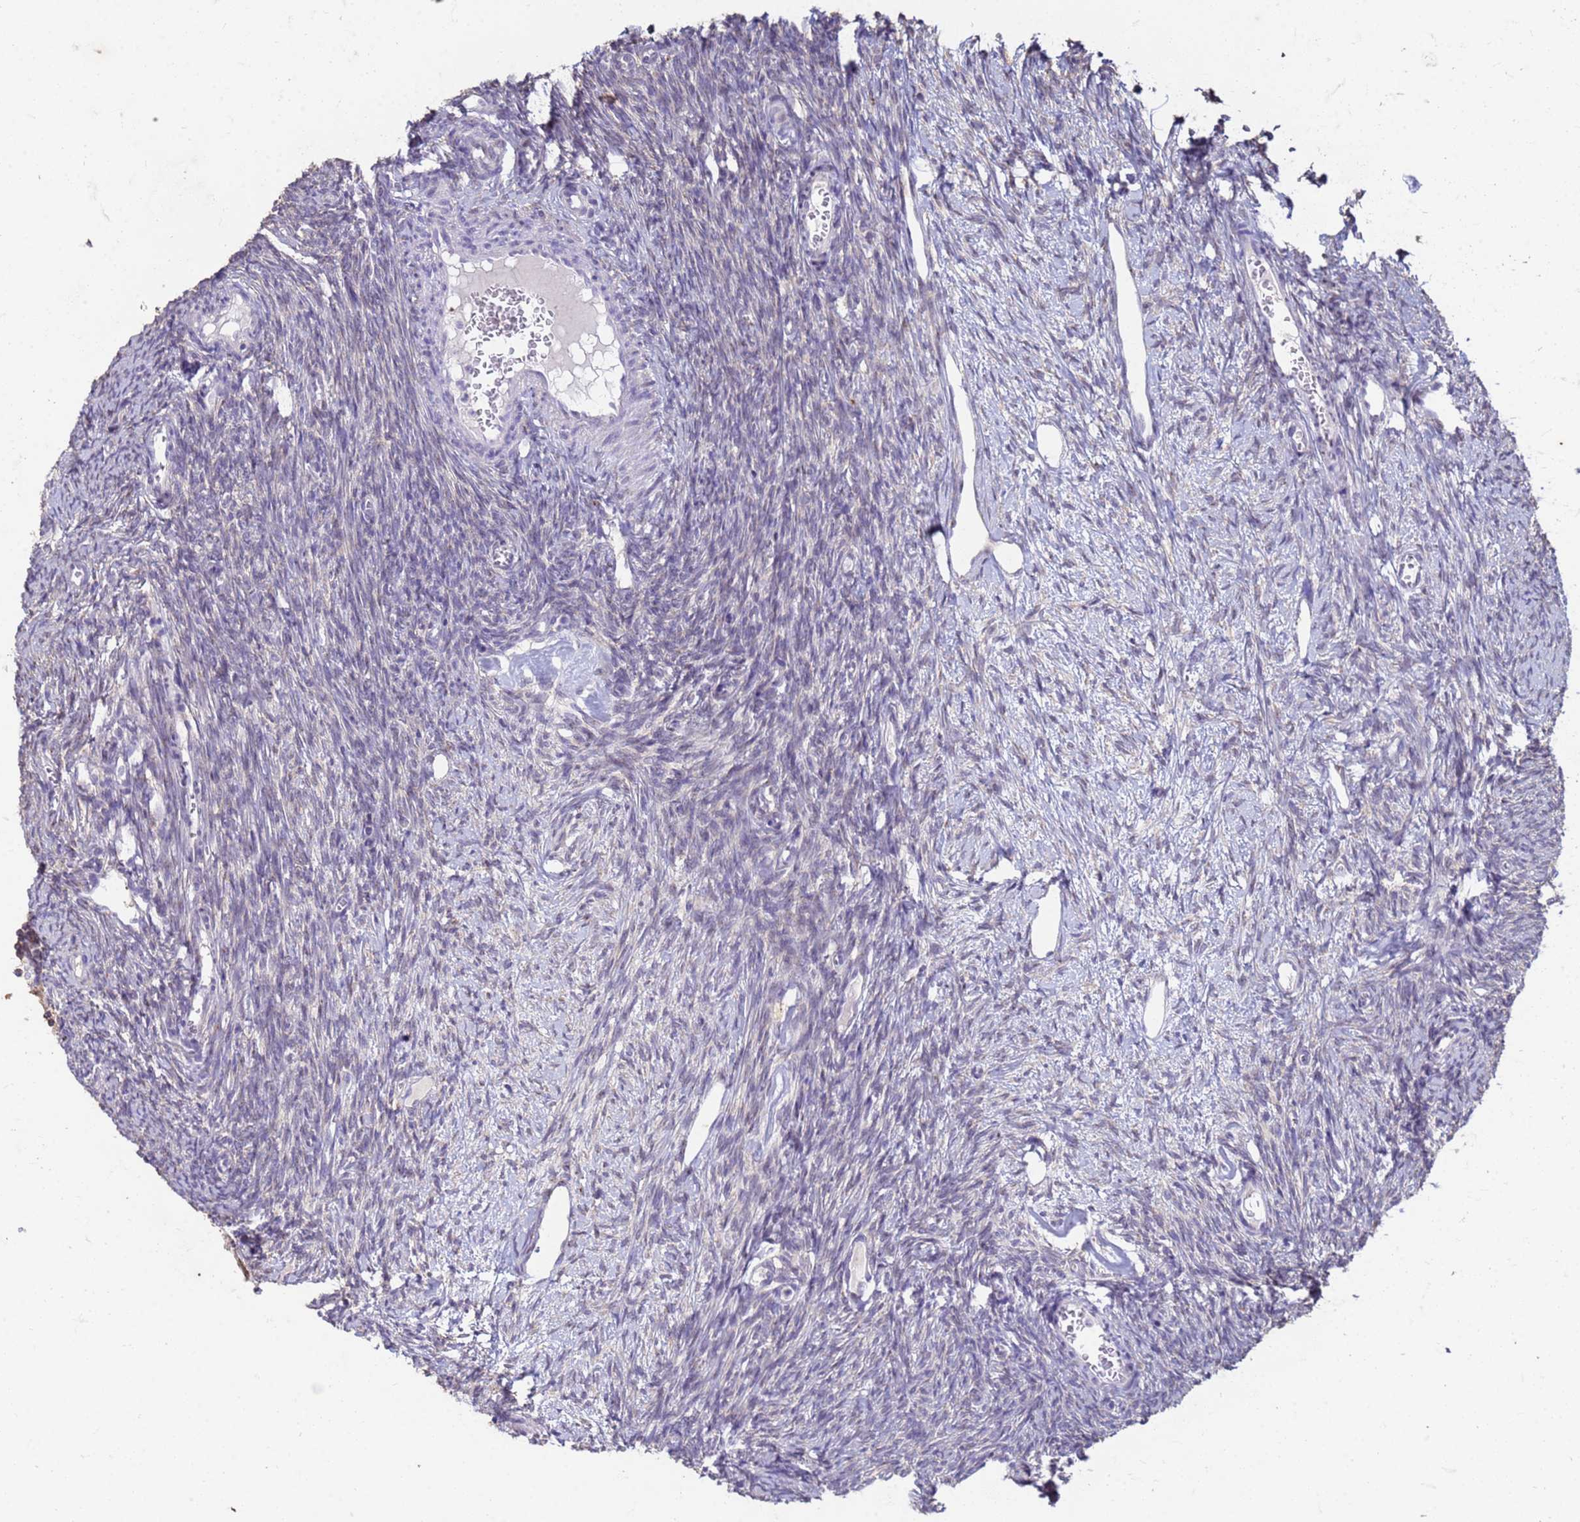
{"staining": {"intensity": "negative", "quantity": "none", "location": "none"}, "tissue": "ovary", "cell_type": "Follicle cells", "image_type": "normal", "snomed": [{"axis": "morphology", "description": "Normal tissue, NOS"}, {"axis": "topography", "description": "Ovary"}], "caption": "DAB (3,3'-diaminobenzidine) immunohistochemical staining of benign human ovary exhibits no significant staining in follicle cells.", "gene": "SLC25A15", "patient": {"sex": "female", "age": 44}}